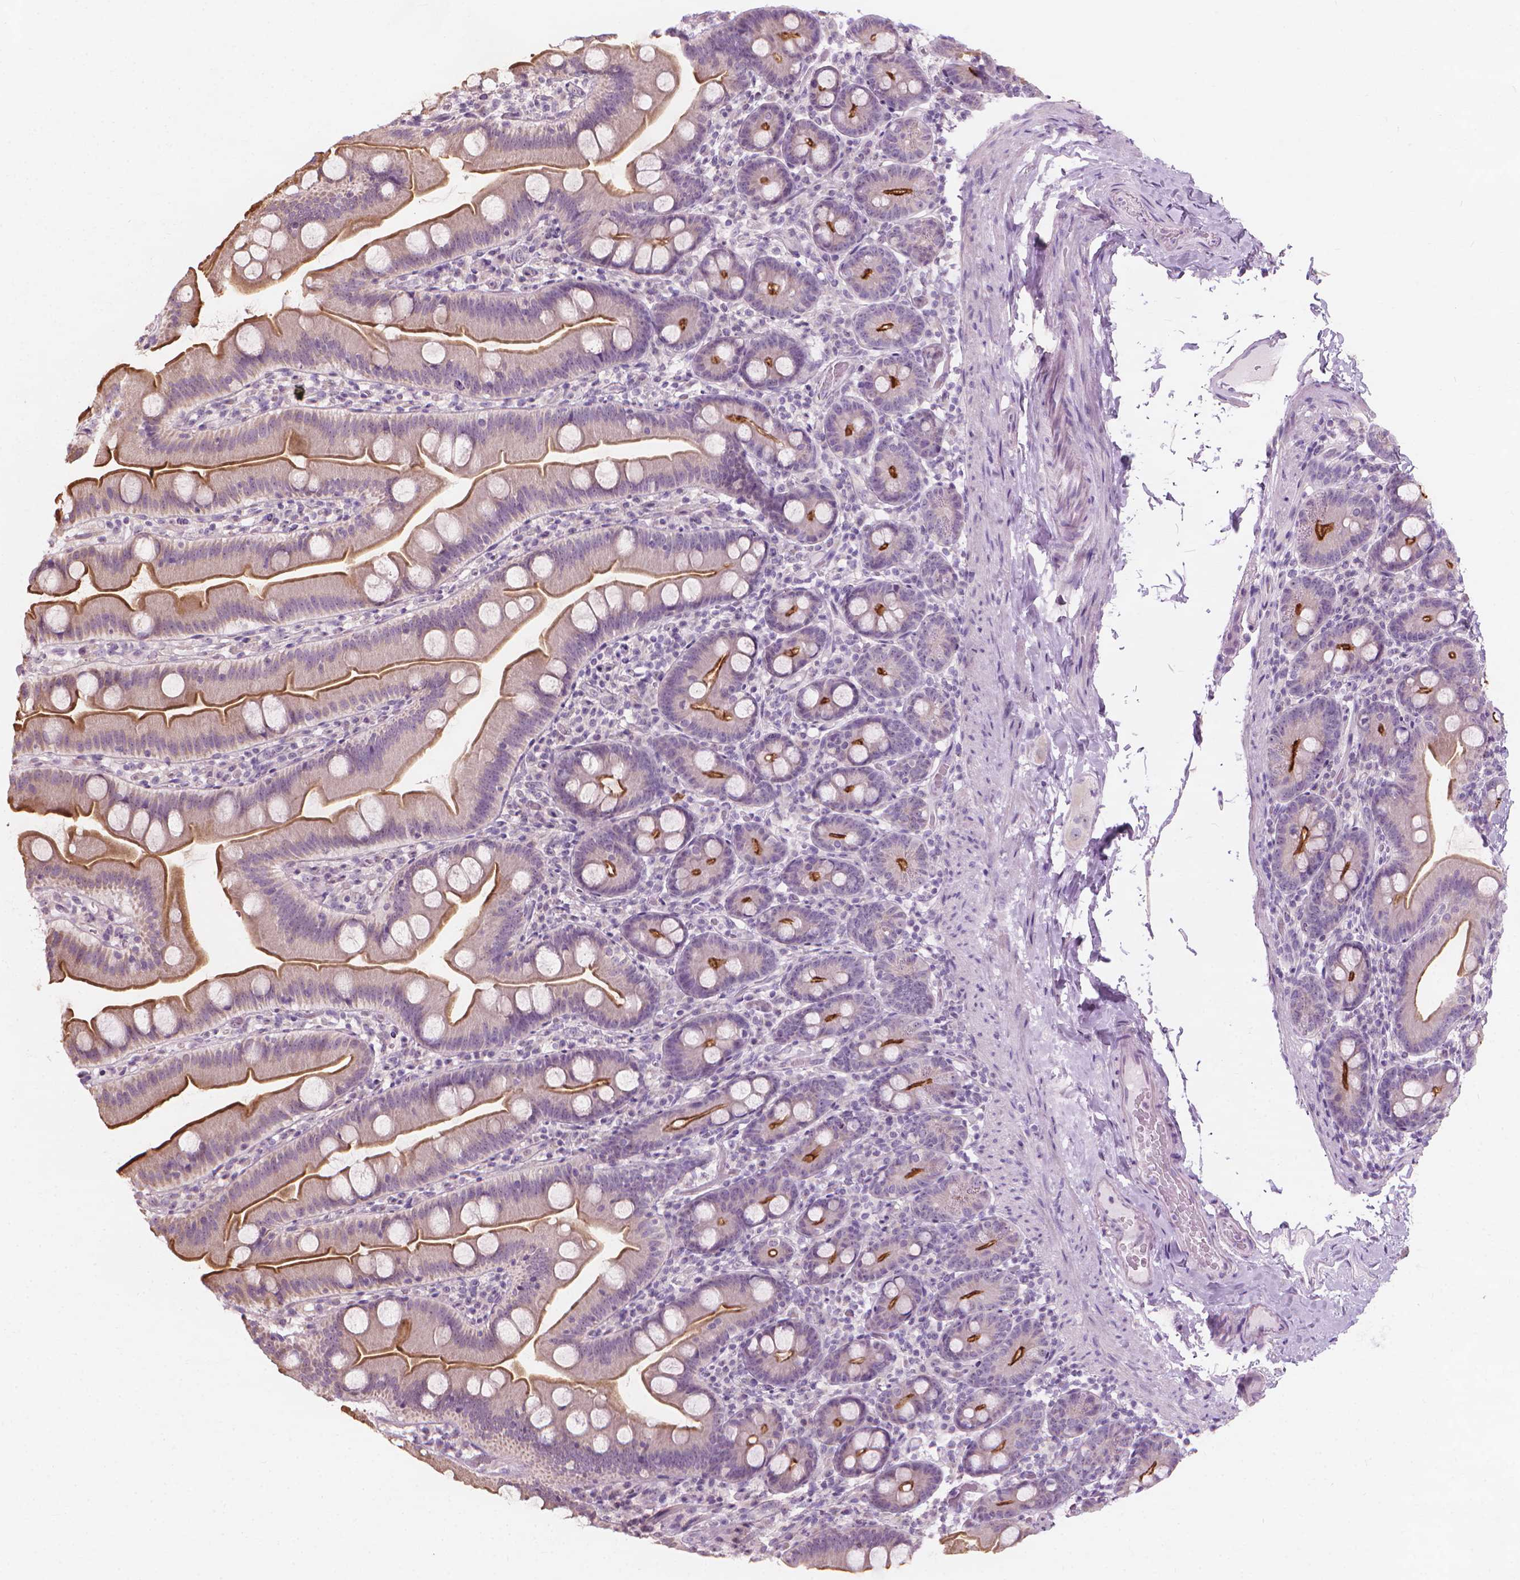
{"staining": {"intensity": "strong", "quantity": "25%-75%", "location": "cytoplasmic/membranous"}, "tissue": "small intestine", "cell_type": "Glandular cells", "image_type": "normal", "snomed": [{"axis": "morphology", "description": "Normal tissue, NOS"}, {"axis": "topography", "description": "Small intestine"}], "caption": "Immunohistochemical staining of normal human small intestine reveals 25%-75% levels of strong cytoplasmic/membranous protein expression in about 25%-75% of glandular cells. (Brightfield microscopy of DAB IHC at high magnification).", "gene": "GPRC5A", "patient": {"sex": "female", "age": 68}}